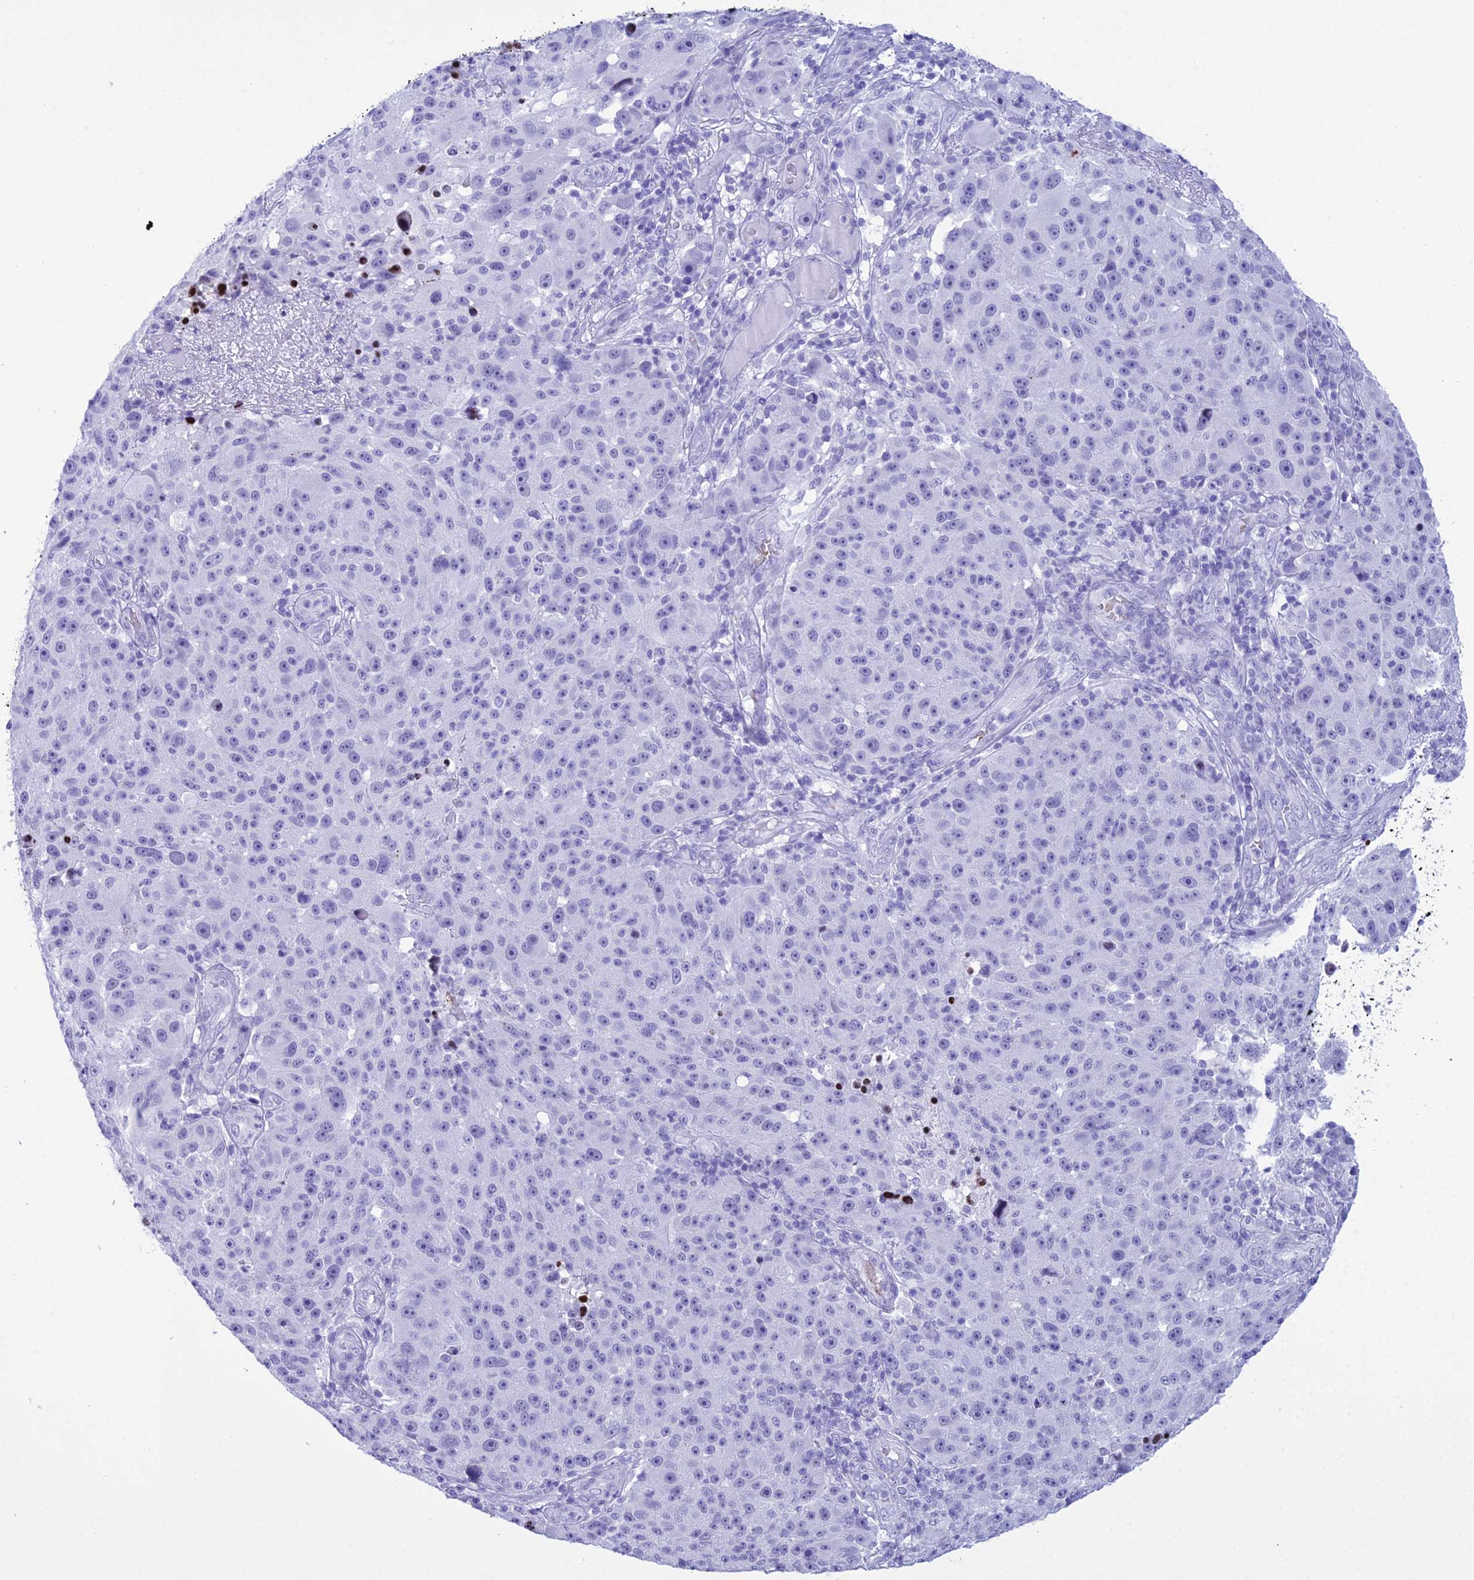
{"staining": {"intensity": "negative", "quantity": "none", "location": "none"}, "tissue": "melanoma", "cell_type": "Tumor cells", "image_type": "cancer", "snomed": [{"axis": "morphology", "description": "Malignant melanoma, NOS"}, {"axis": "topography", "description": "Skin"}], "caption": "Immunohistochemistry (IHC) micrograph of neoplastic tissue: malignant melanoma stained with DAB exhibits no significant protein positivity in tumor cells.", "gene": "RNPS1", "patient": {"sex": "male", "age": 53}}